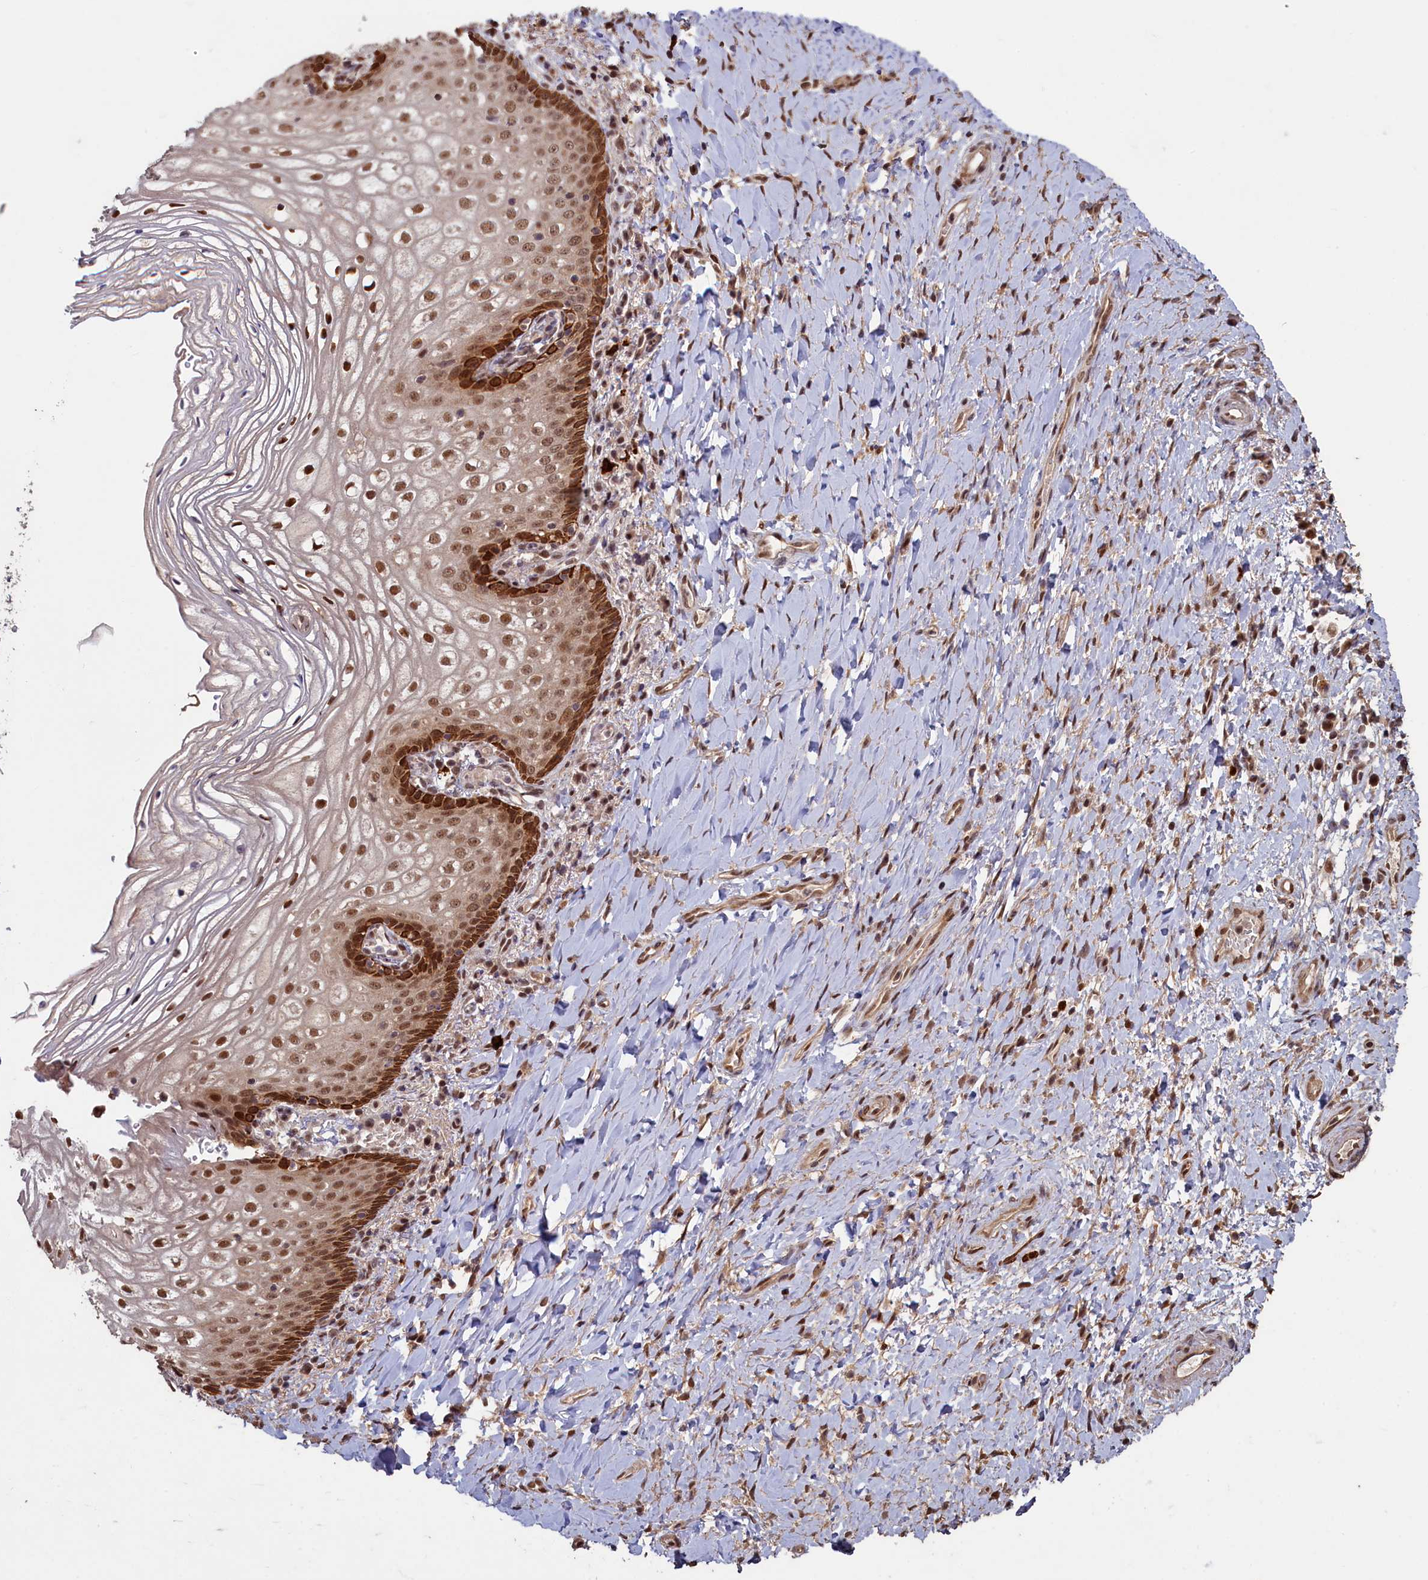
{"staining": {"intensity": "strong", "quantity": ">75%", "location": "nuclear"}, "tissue": "vagina", "cell_type": "Squamous epithelial cells", "image_type": "normal", "snomed": [{"axis": "morphology", "description": "Normal tissue, NOS"}, {"axis": "topography", "description": "Vagina"}], "caption": "DAB immunohistochemical staining of normal human vagina demonstrates strong nuclear protein staining in about >75% of squamous epithelial cells.", "gene": "NAE1", "patient": {"sex": "female", "age": 60}}